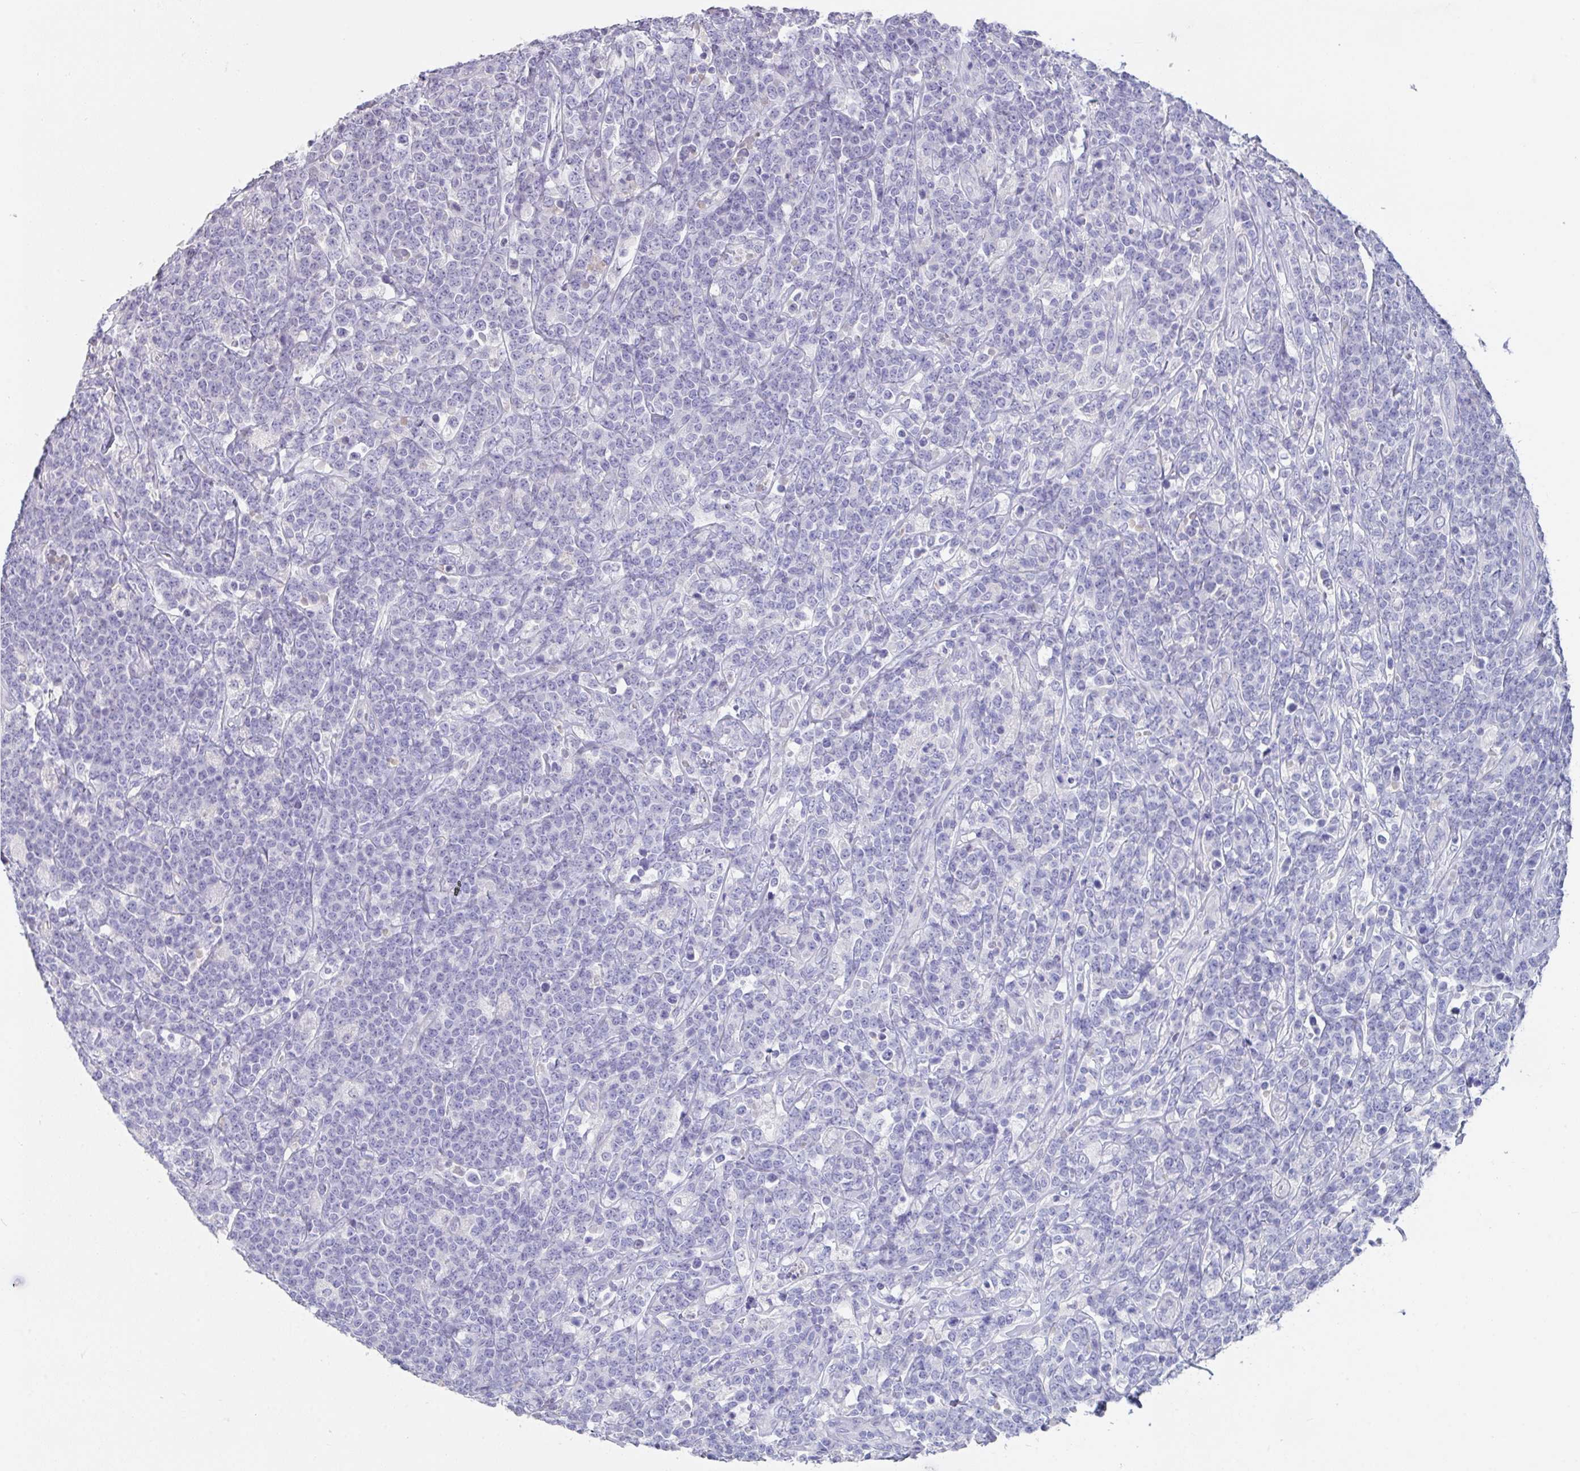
{"staining": {"intensity": "negative", "quantity": "none", "location": "none"}, "tissue": "lymphoma", "cell_type": "Tumor cells", "image_type": "cancer", "snomed": [{"axis": "morphology", "description": "Malignant lymphoma, non-Hodgkin's type, High grade"}, {"axis": "topography", "description": "Small intestine"}], "caption": "This is an immunohistochemistry photomicrograph of human lymphoma. There is no expression in tumor cells.", "gene": "SLC44A4", "patient": {"sex": "male", "age": 8}}